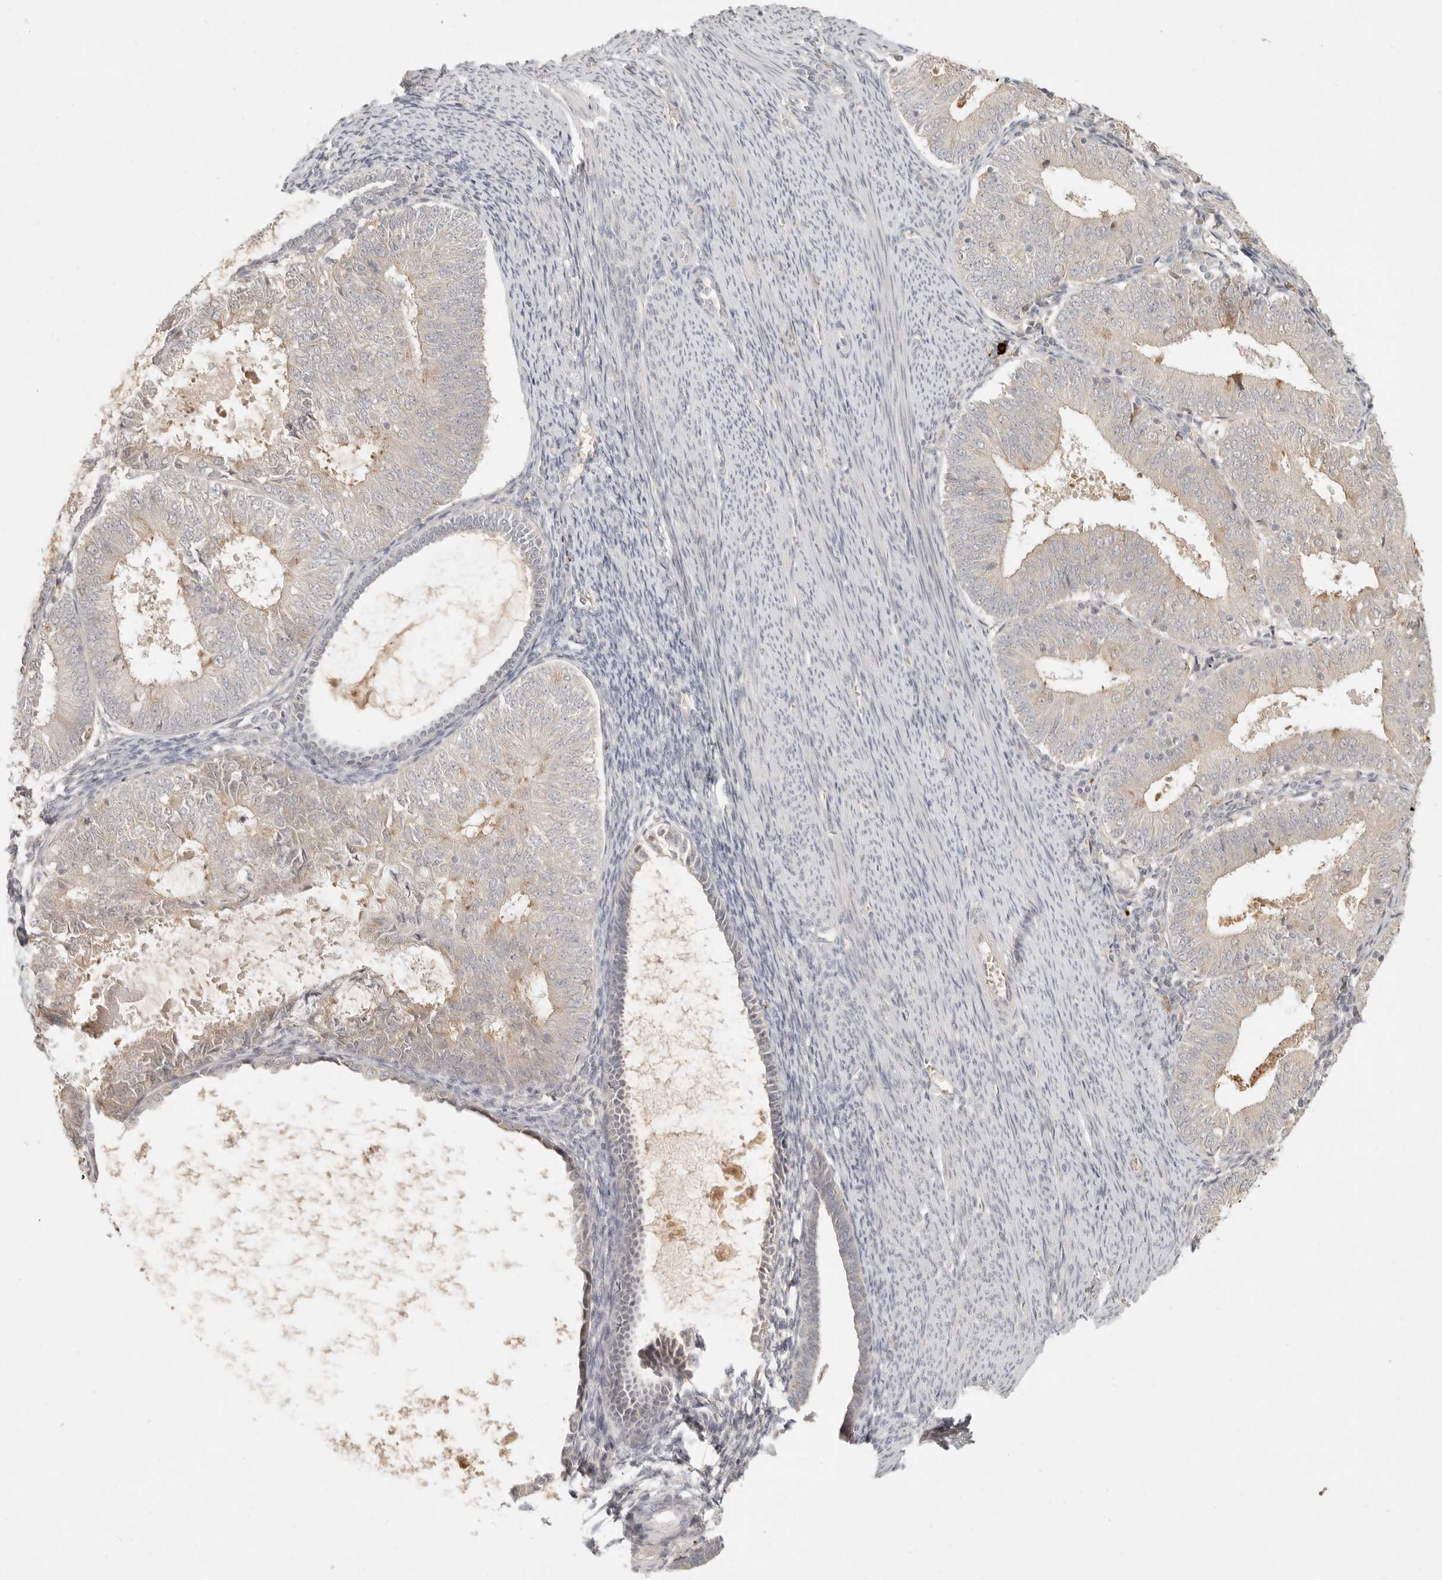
{"staining": {"intensity": "weak", "quantity": "<25%", "location": "cytoplasmic/membranous"}, "tissue": "endometrial cancer", "cell_type": "Tumor cells", "image_type": "cancer", "snomed": [{"axis": "morphology", "description": "Adenocarcinoma, NOS"}, {"axis": "topography", "description": "Endometrium"}], "caption": "The histopathology image exhibits no significant expression in tumor cells of endometrial cancer (adenocarcinoma).", "gene": "UBXN11", "patient": {"sex": "female", "age": 57}}